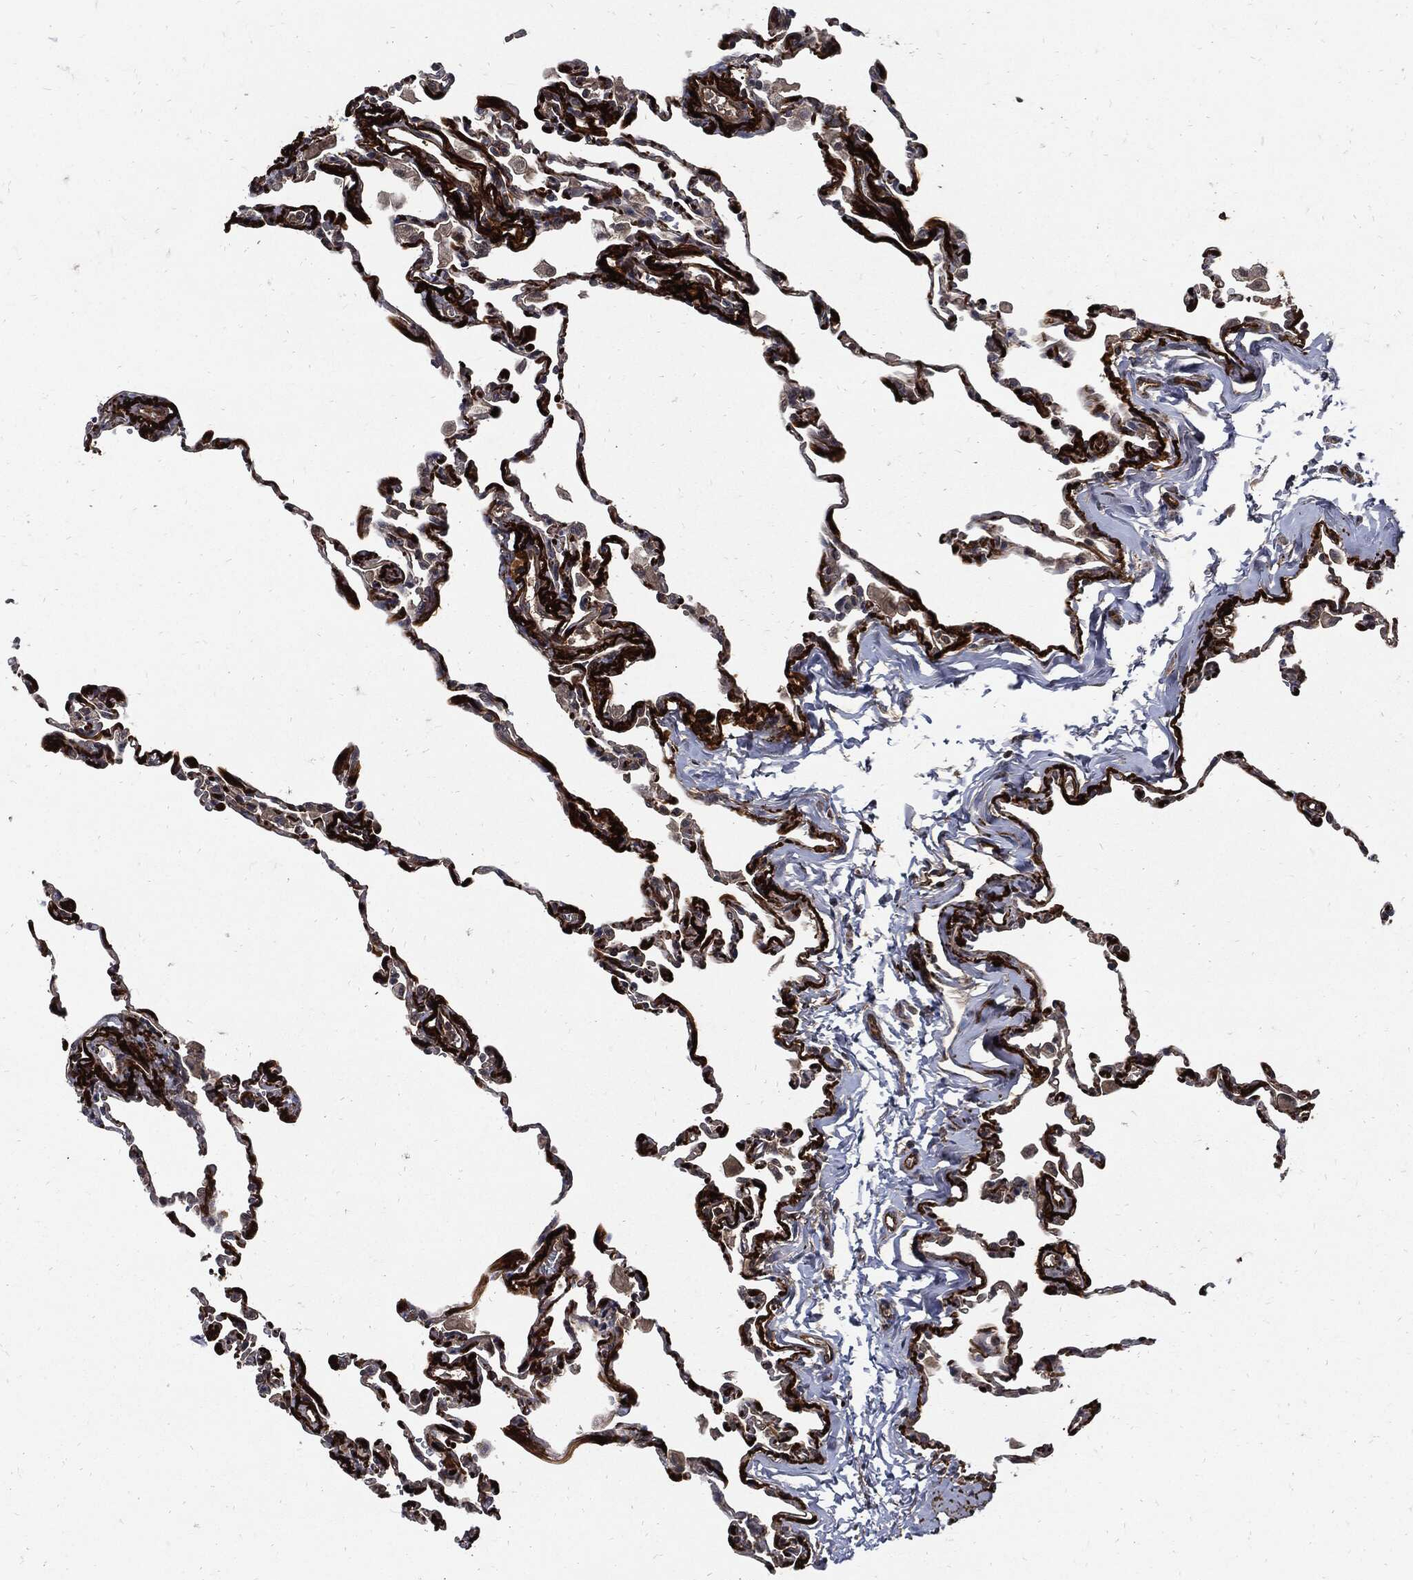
{"staining": {"intensity": "strong", "quantity": "25%-75%", "location": "cytoplasmic/membranous"}, "tissue": "lung", "cell_type": "Alveolar cells", "image_type": "normal", "snomed": [{"axis": "morphology", "description": "Normal tissue, NOS"}, {"axis": "topography", "description": "Lung"}], "caption": "Immunohistochemistry (IHC) (DAB) staining of benign lung exhibits strong cytoplasmic/membranous protein staining in approximately 25%-75% of alveolar cells.", "gene": "CLU", "patient": {"sex": "female", "age": 57}}